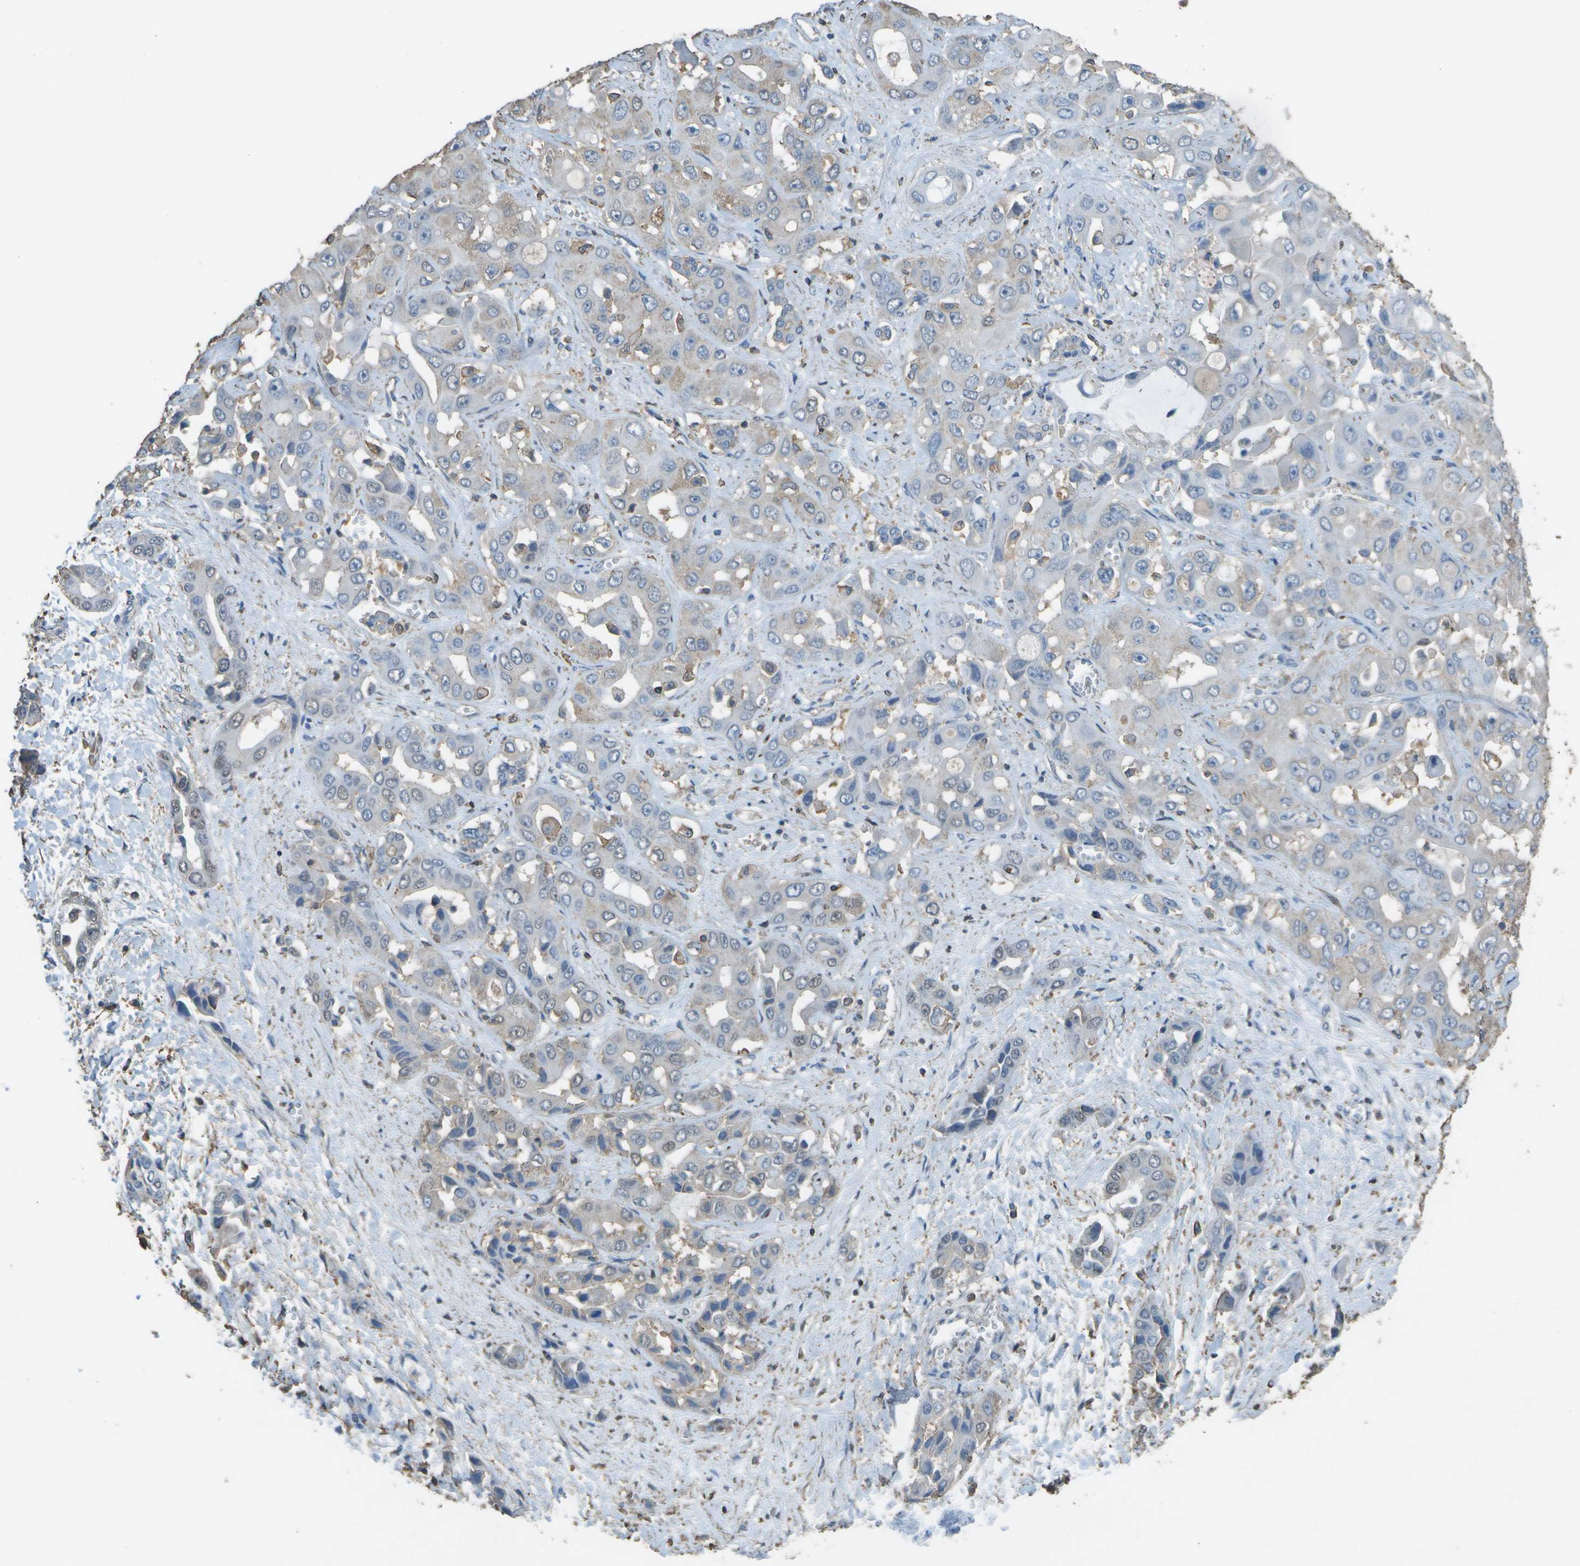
{"staining": {"intensity": "weak", "quantity": "<25%", "location": "cytoplasmic/membranous"}, "tissue": "liver cancer", "cell_type": "Tumor cells", "image_type": "cancer", "snomed": [{"axis": "morphology", "description": "Cholangiocarcinoma"}, {"axis": "topography", "description": "Liver"}], "caption": "DAB (3,3'-diaminobenzidine) immunohistochemical staining of human liver cholangiocarcinoma demonstrates no significant positivity in tumor cells. (IHC, brightfield microscopy, high magnification).", "gene": "CYP4F11", "patient": {"sex": "female", "age": 52}}